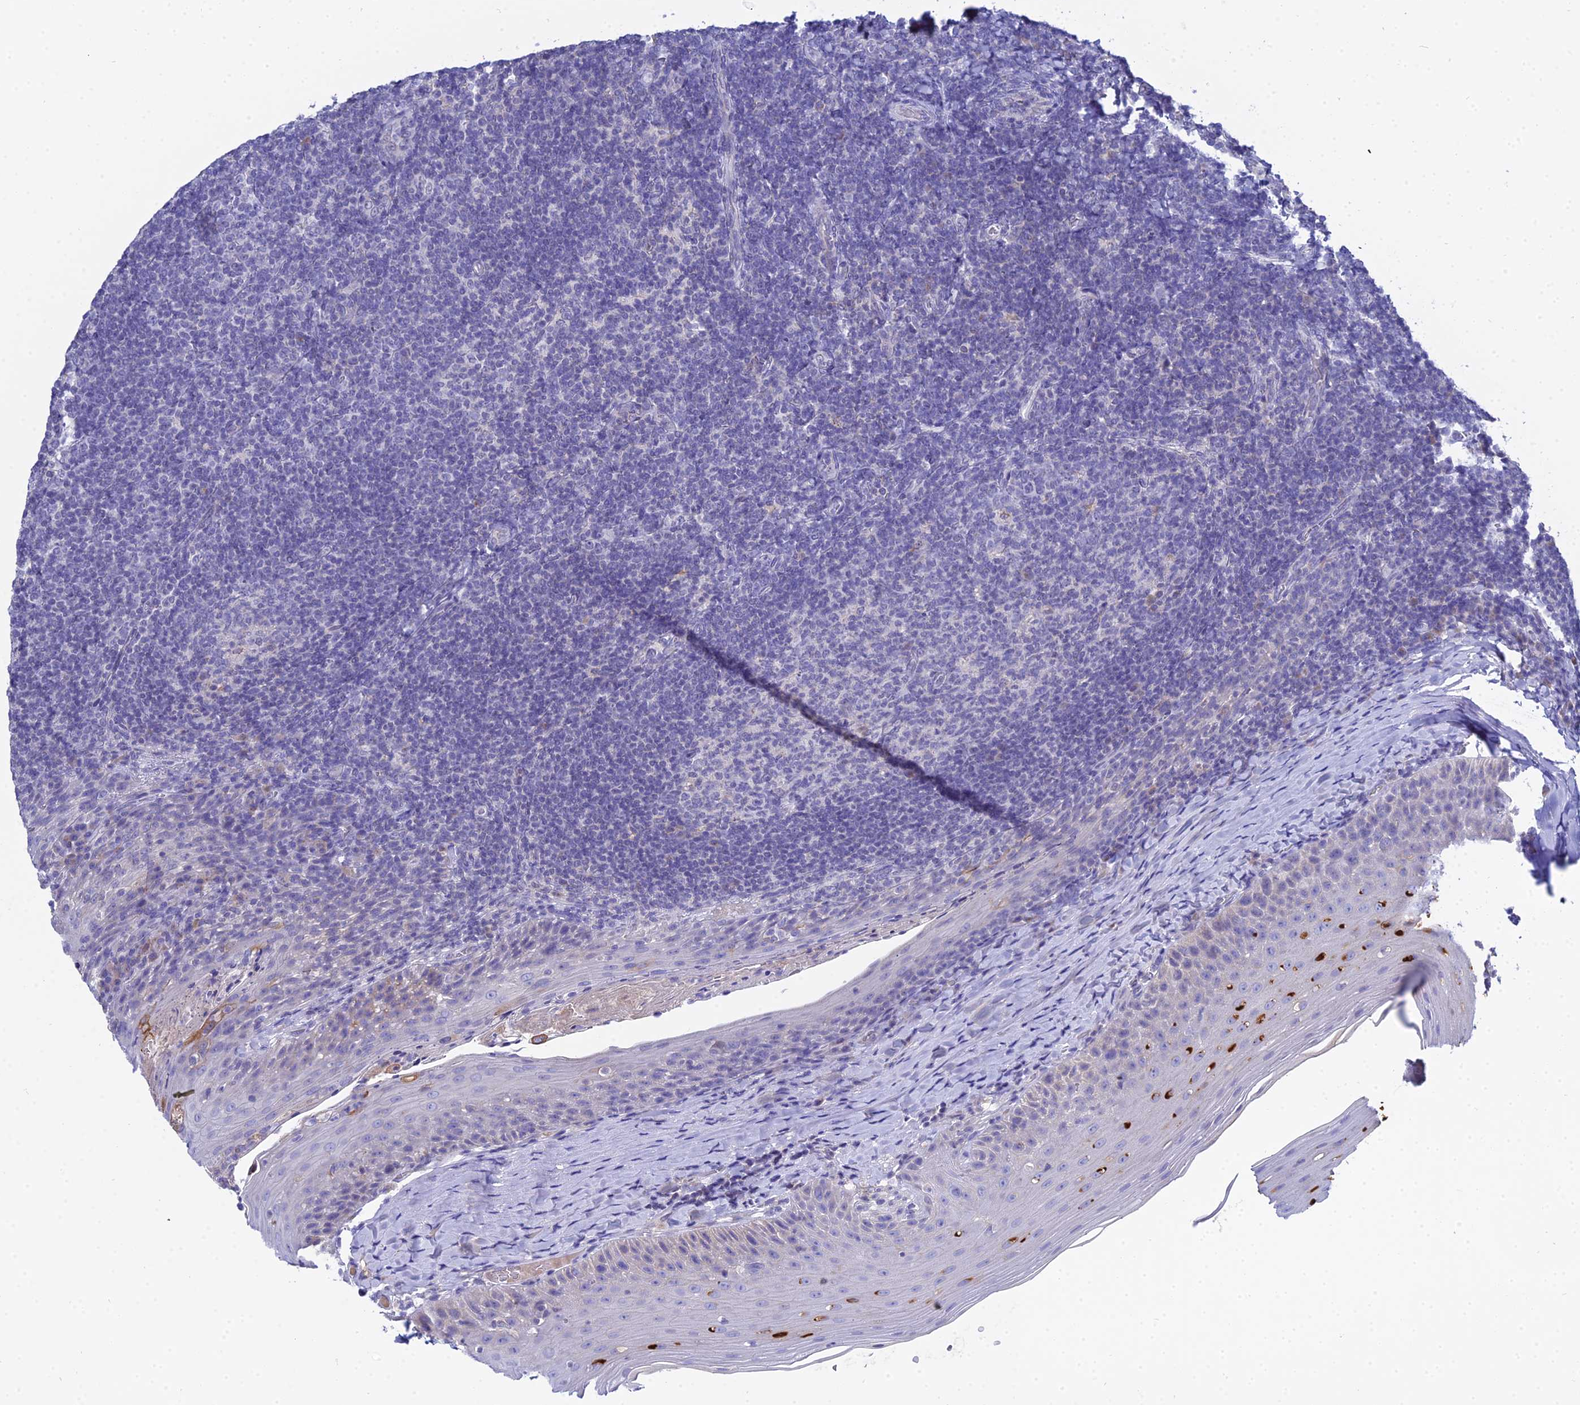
{"staining": {"intensity": "negative", "quantity": "none", "location": "none"}, "tissue": "tonsil", "cell_type": "Germinal center cells", "image_type": "normal", "snomed": [{"axis": "morphology", "description": "Normal tissue, NOS"}, {"axis": "topography", "description": "Tonsil"}], "caption": "This is a micrograph of IHC staining of normal tonsil, which shows no positivity in germinal center cells. Brightfield microscopy of immunohistochemistry stained with DAB (brown) and hematoxylin (blue), captured at high magnification.", "gene": "ZXDA", "patient": {"sex": "female", "age": 10}}